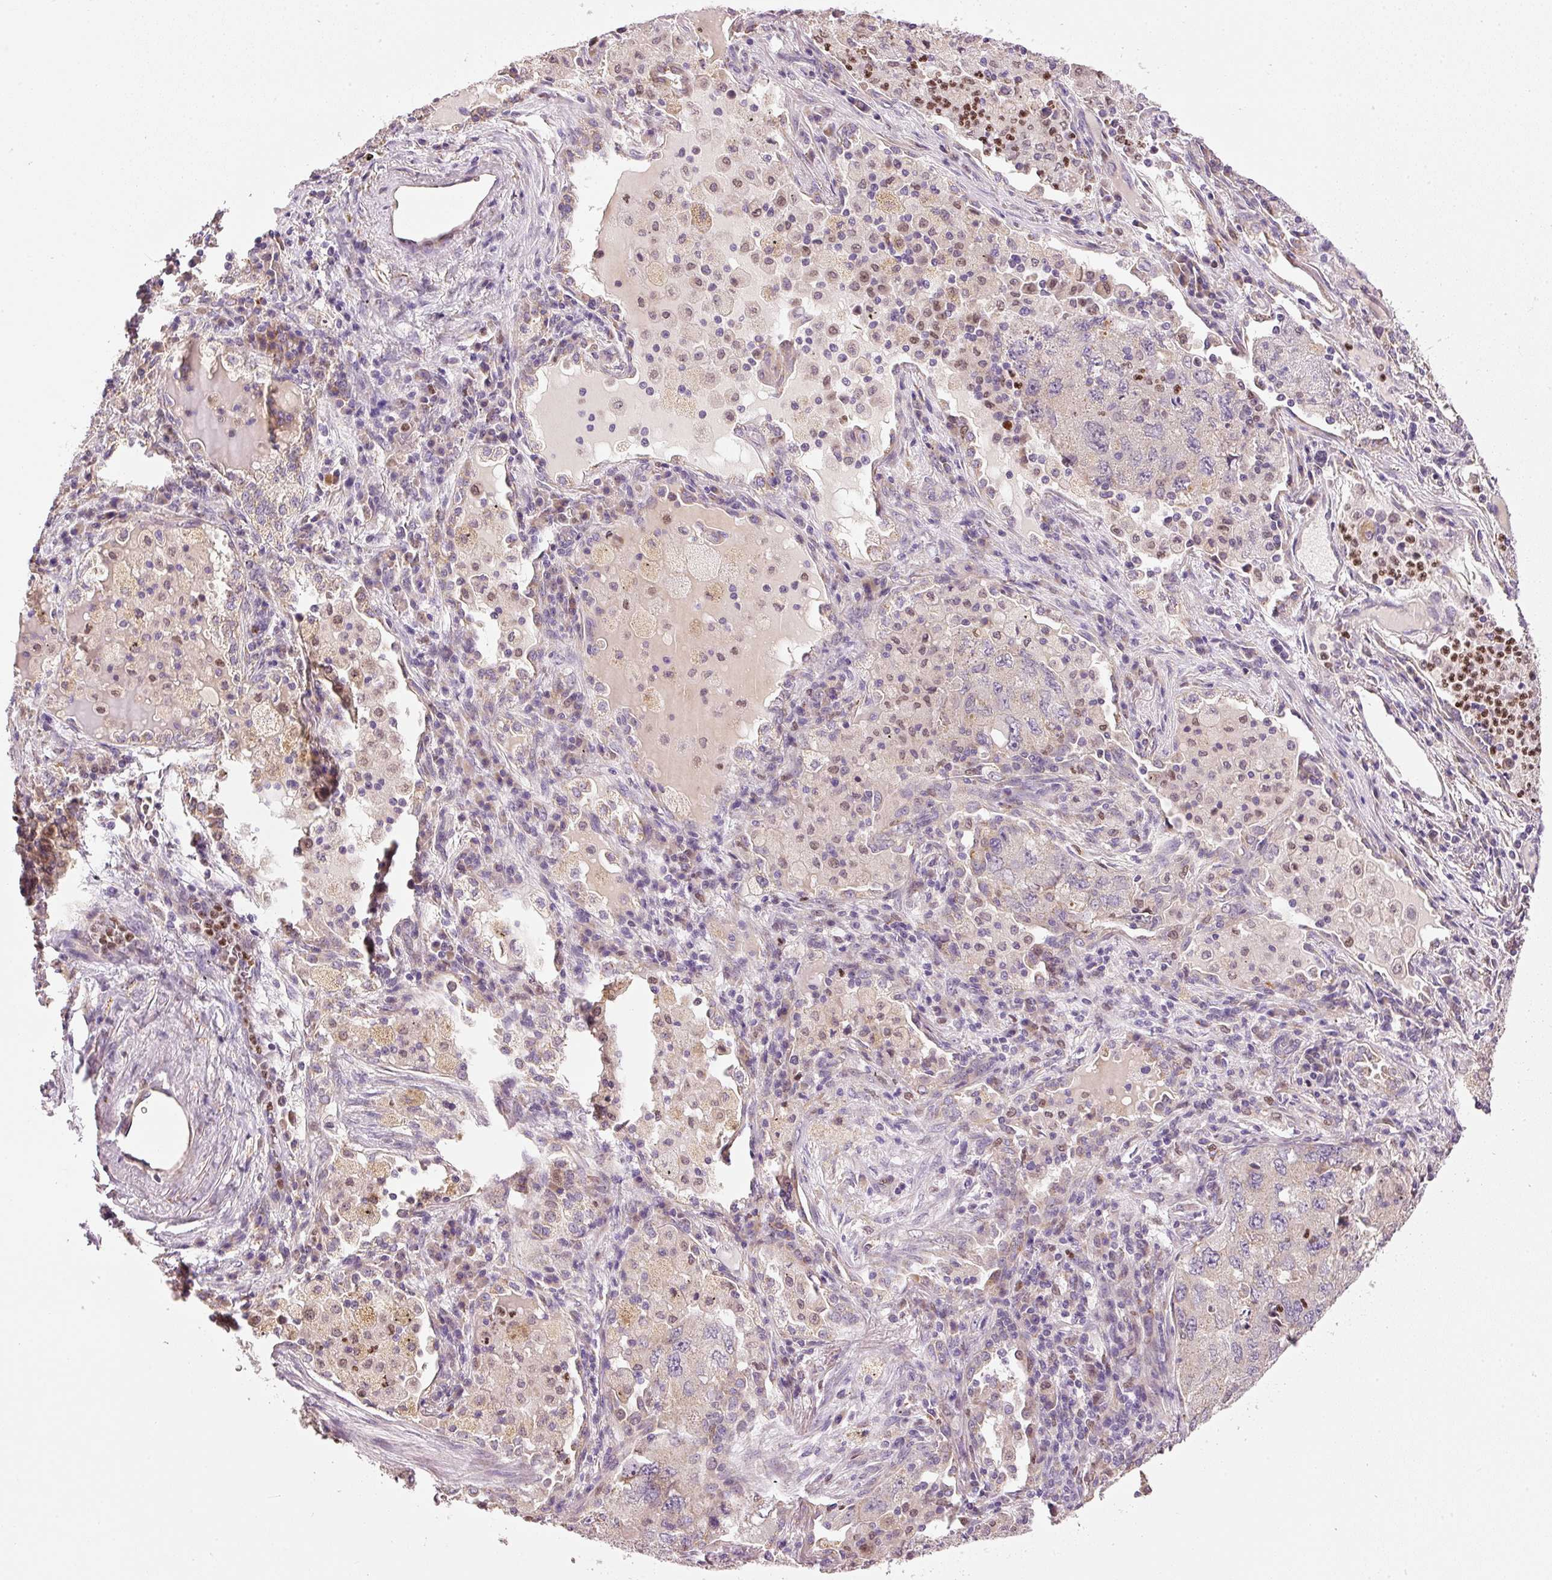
{"staining": {"intensity": "negative", "quantity": "none", "location": "none"}, "tissue": "lung cancer", "cell_type": "Tumor cells", "image_type": "cancer", "snomed": [{"axis": "morphology", "description": "Adenocarcinoma, NOS"}, {"axis": "topography", "description": "Lung"}], "caption": "This is an IHC micrograph of lung cancer (adenocarcinoma). There is no staining in tumor cells.", "gene": "MTHFD1L", "patient": {"sex": "female", "age": 57}}